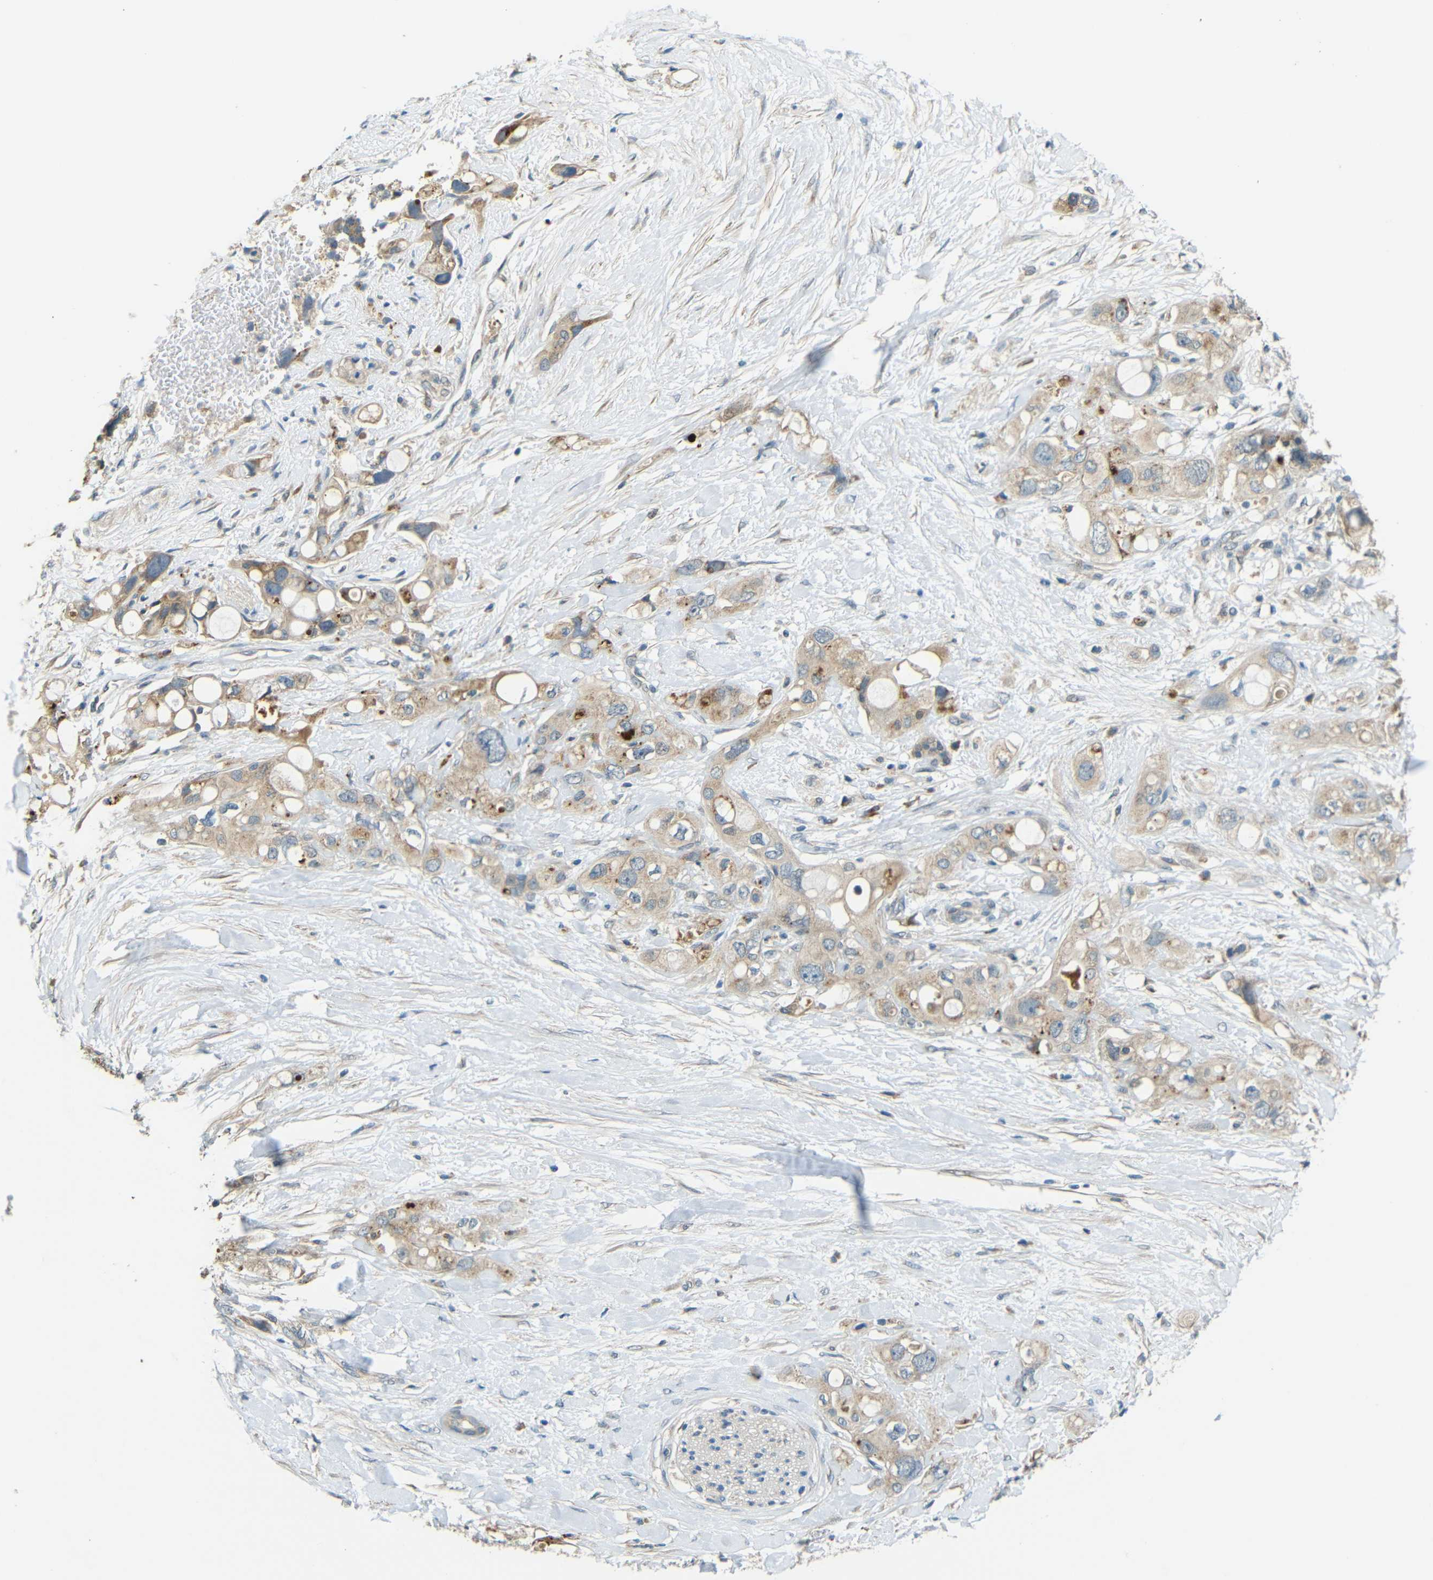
{"staining": {"intensity": "weak", "quantity": "<25%", "location": "cytoplasmic/membranous"}, "tissue": "pancreatic cancer", "cell_type": "Tumor cells", "image_type": "cancer", "snomed": [{"axis": "morphology", "description": "Adenocarcinoma, NOS"}, {"axis": "topography", "description": "Pancreas"}], "caption": "This micrograph is of pancreatic adenocarcinoma stained with immunohistochemistry to label a protein in brown with the nuclei are counter-stained blue. There is no staining in tumor cells.", "gene": "FNDC3A", "patient": {"sex": "female", "age": 56}}